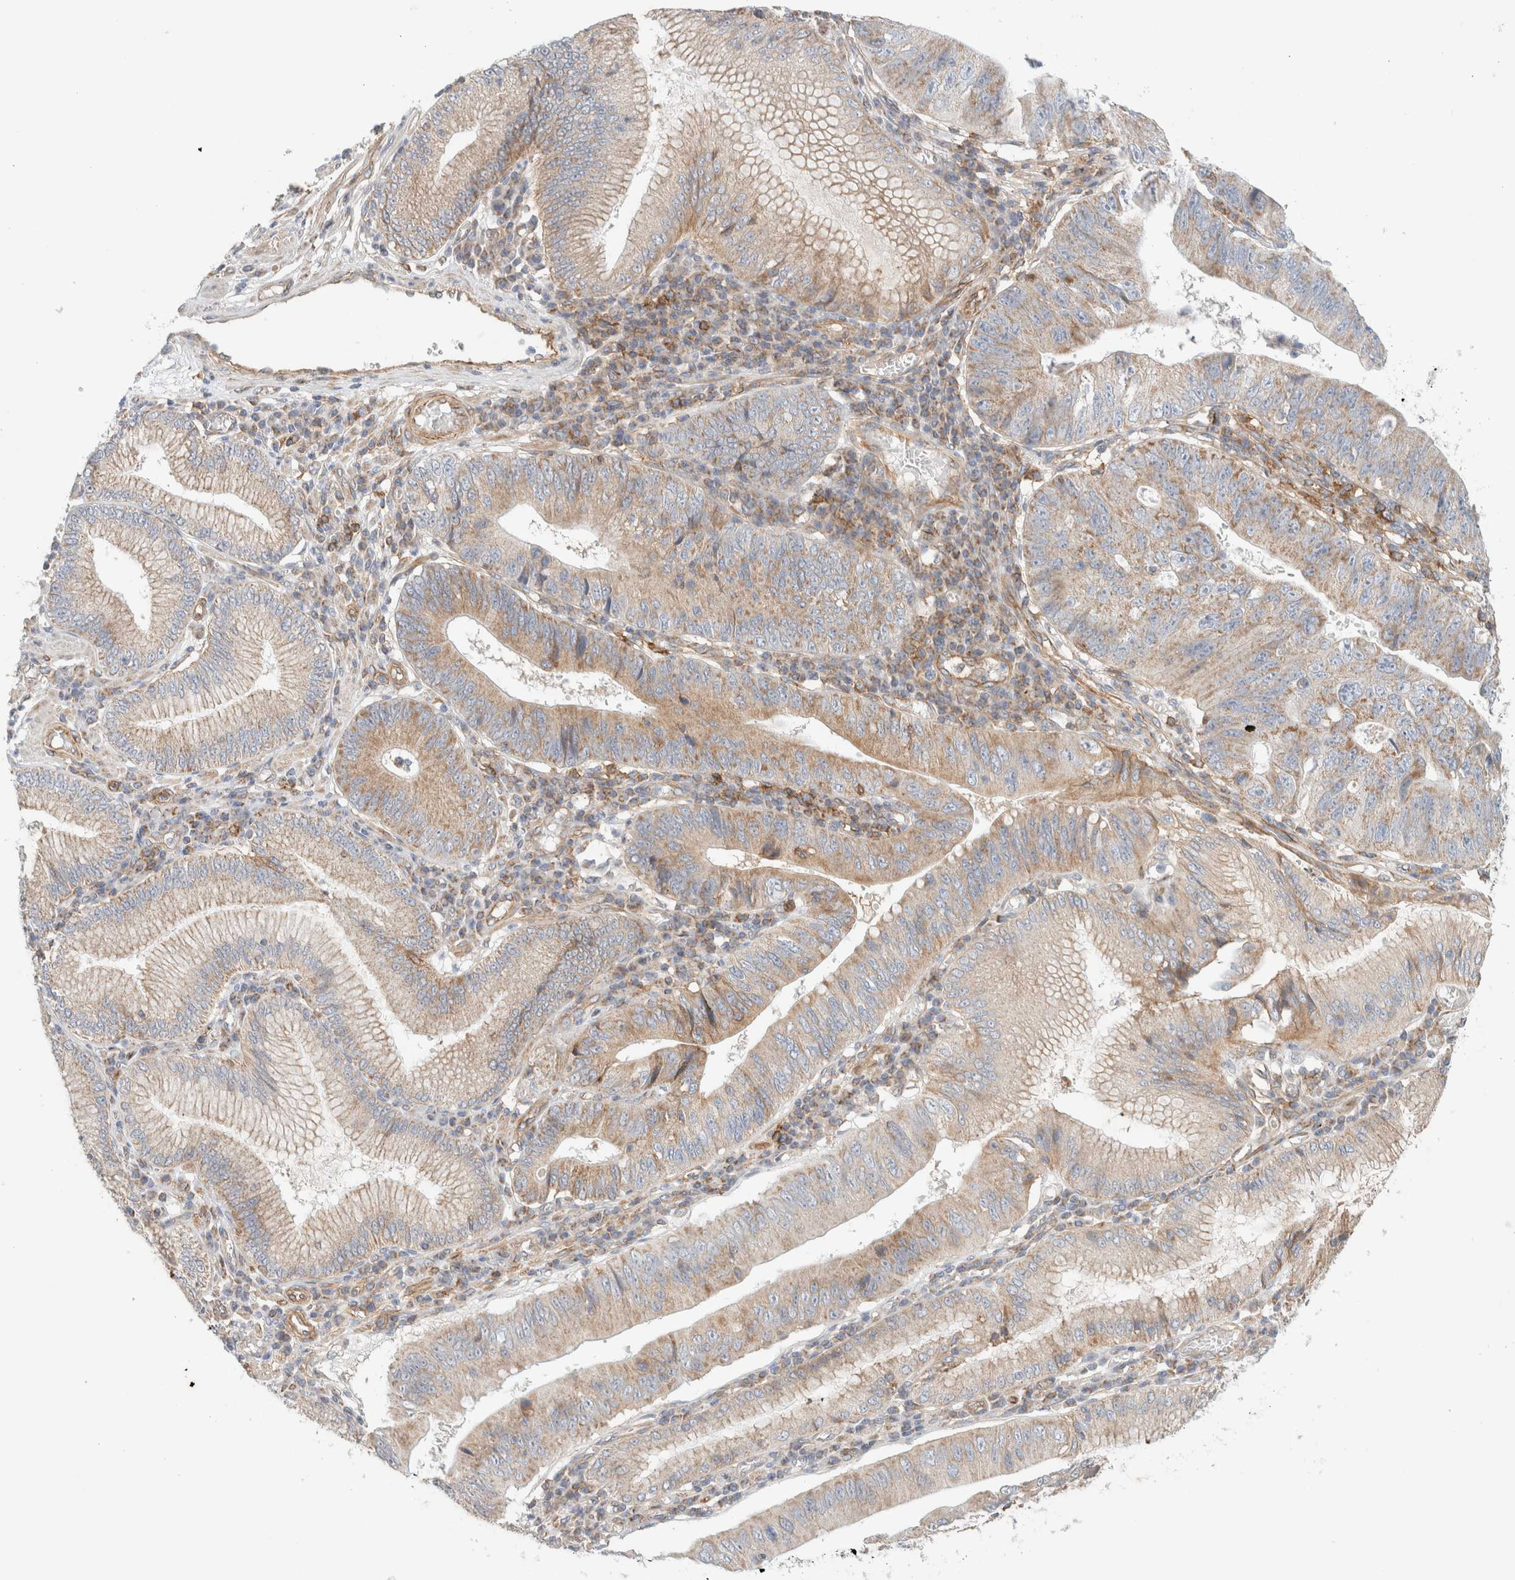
{"staining": {"intensity": "moderate", "quantity": "25%-75%", "location": "cytoplasmic/membranous"}, "tissue": "stomach cancer", "cell_type": "Tumor cells", "image_type": "cancer", "snomed": [{"axis": "morphology", "description": "Adenocarcinoma, NOS"}, {"axis": "topography", "description": "Stomach"}], "caption": "This is an image of IHC staining of stomach cancer, which shows moderate staining in the cytoplasmic/membranous of tumor cells.", "gene": "MRM3", "patient": {"sex": "male", "age": 59}}